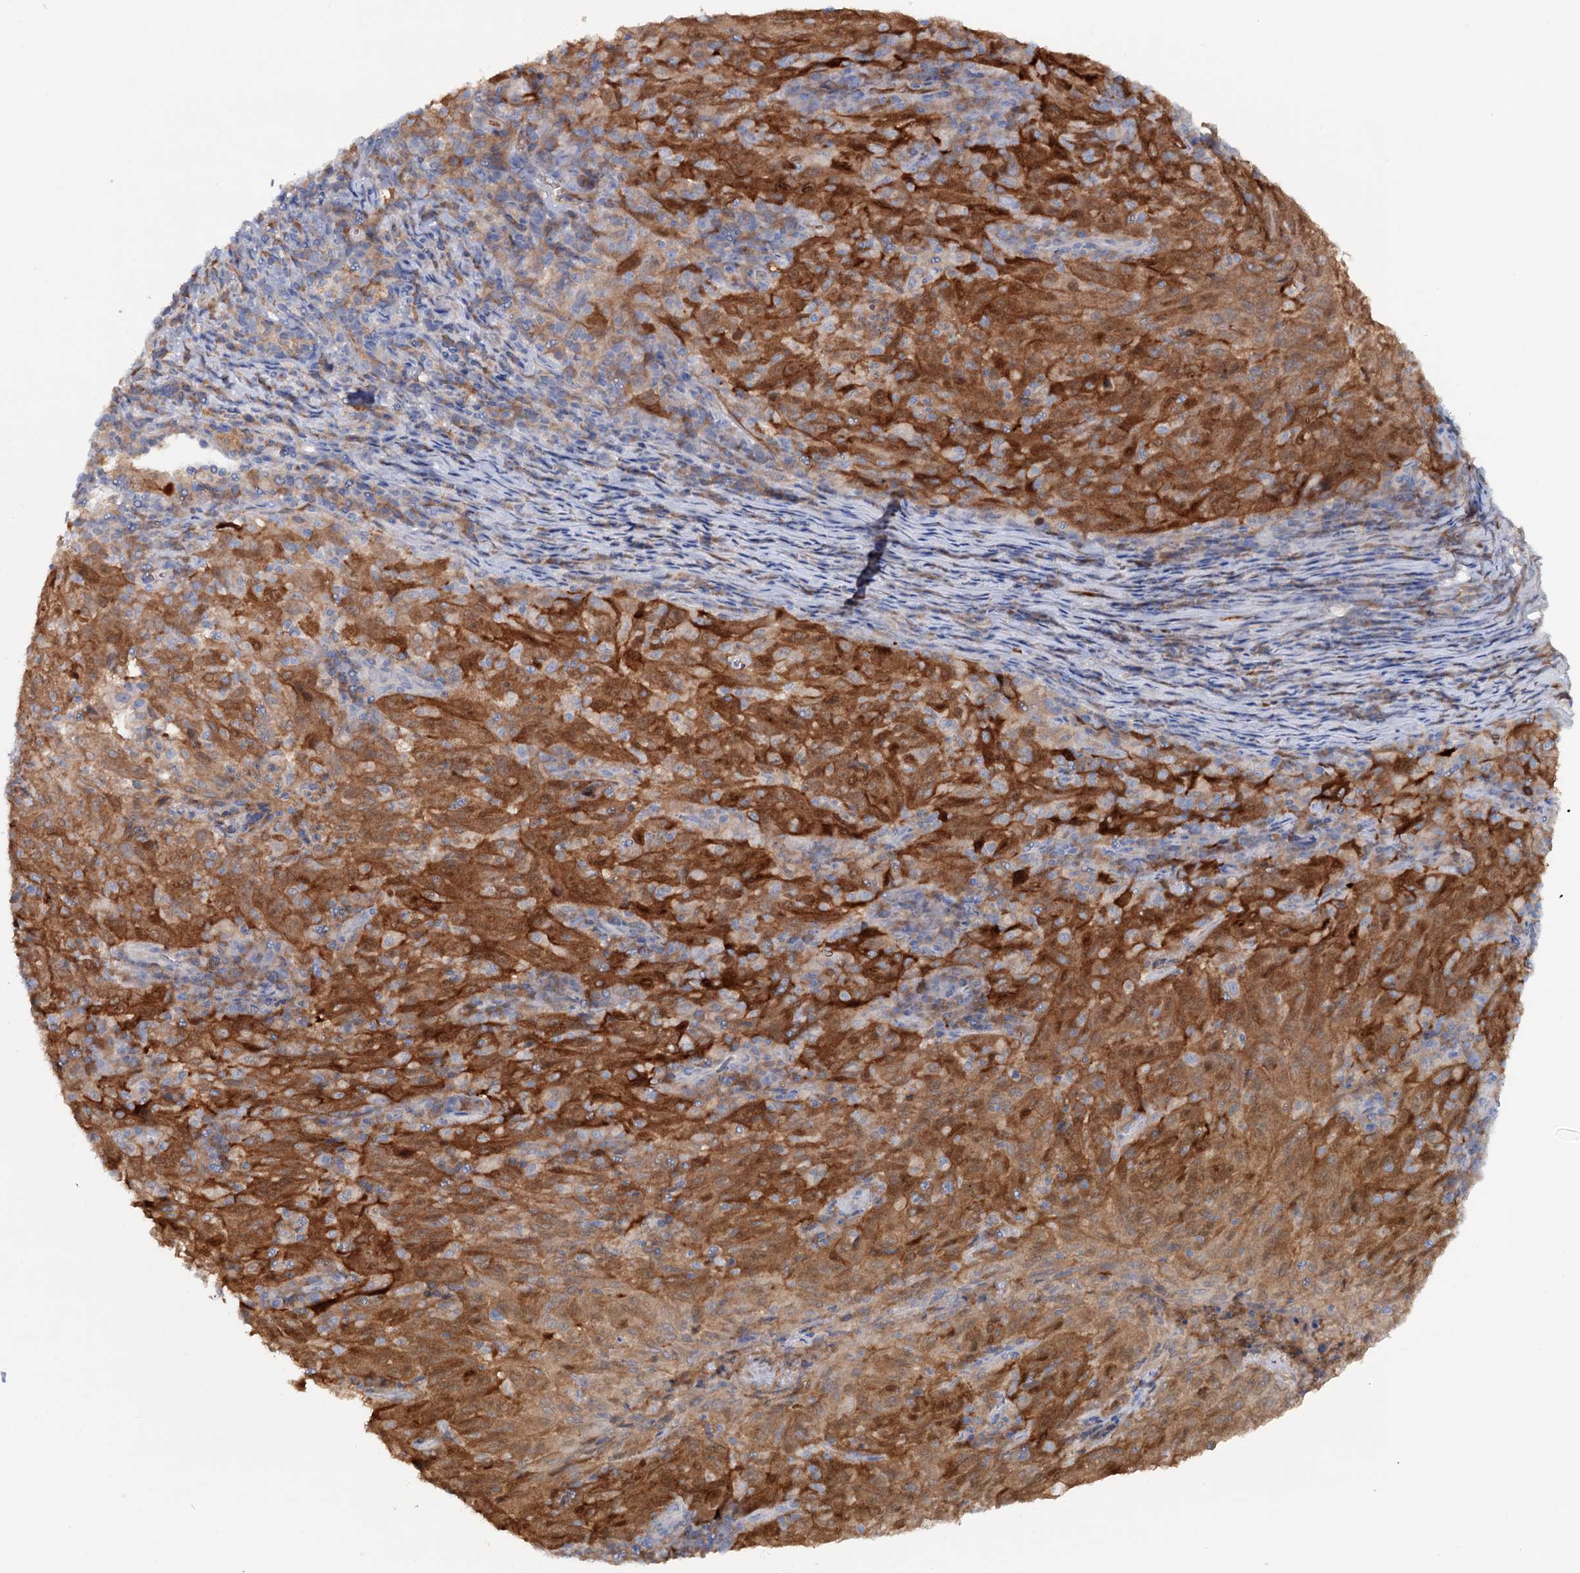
{"staining": {"intensity": "moderate", "quantity": ">75%", "location": "cytoplasmic/membranous"}, "tissue": "pancreatic cancer", "cell_type": "Tumor cells", "image_type": "cancer", "snomed": [{"axis": "morphology", "description": "Adenocarcinoma, NOS"}, {"axis": "topography", "description": "Pancreas"}], "caption": "Moderate cytoplasmic/membranous protein staining is appreciated in about >75% of tumor cells in pancreatic adenocarcinoma. The protein is stained brown, and the nuclei are stained in blue (DAB (3,3'-diaminobenzidine) IHC with brightfield microscopy, high magnification).", "gene": "IL17RD", "patient": {"sex": "male", "age": 63}}